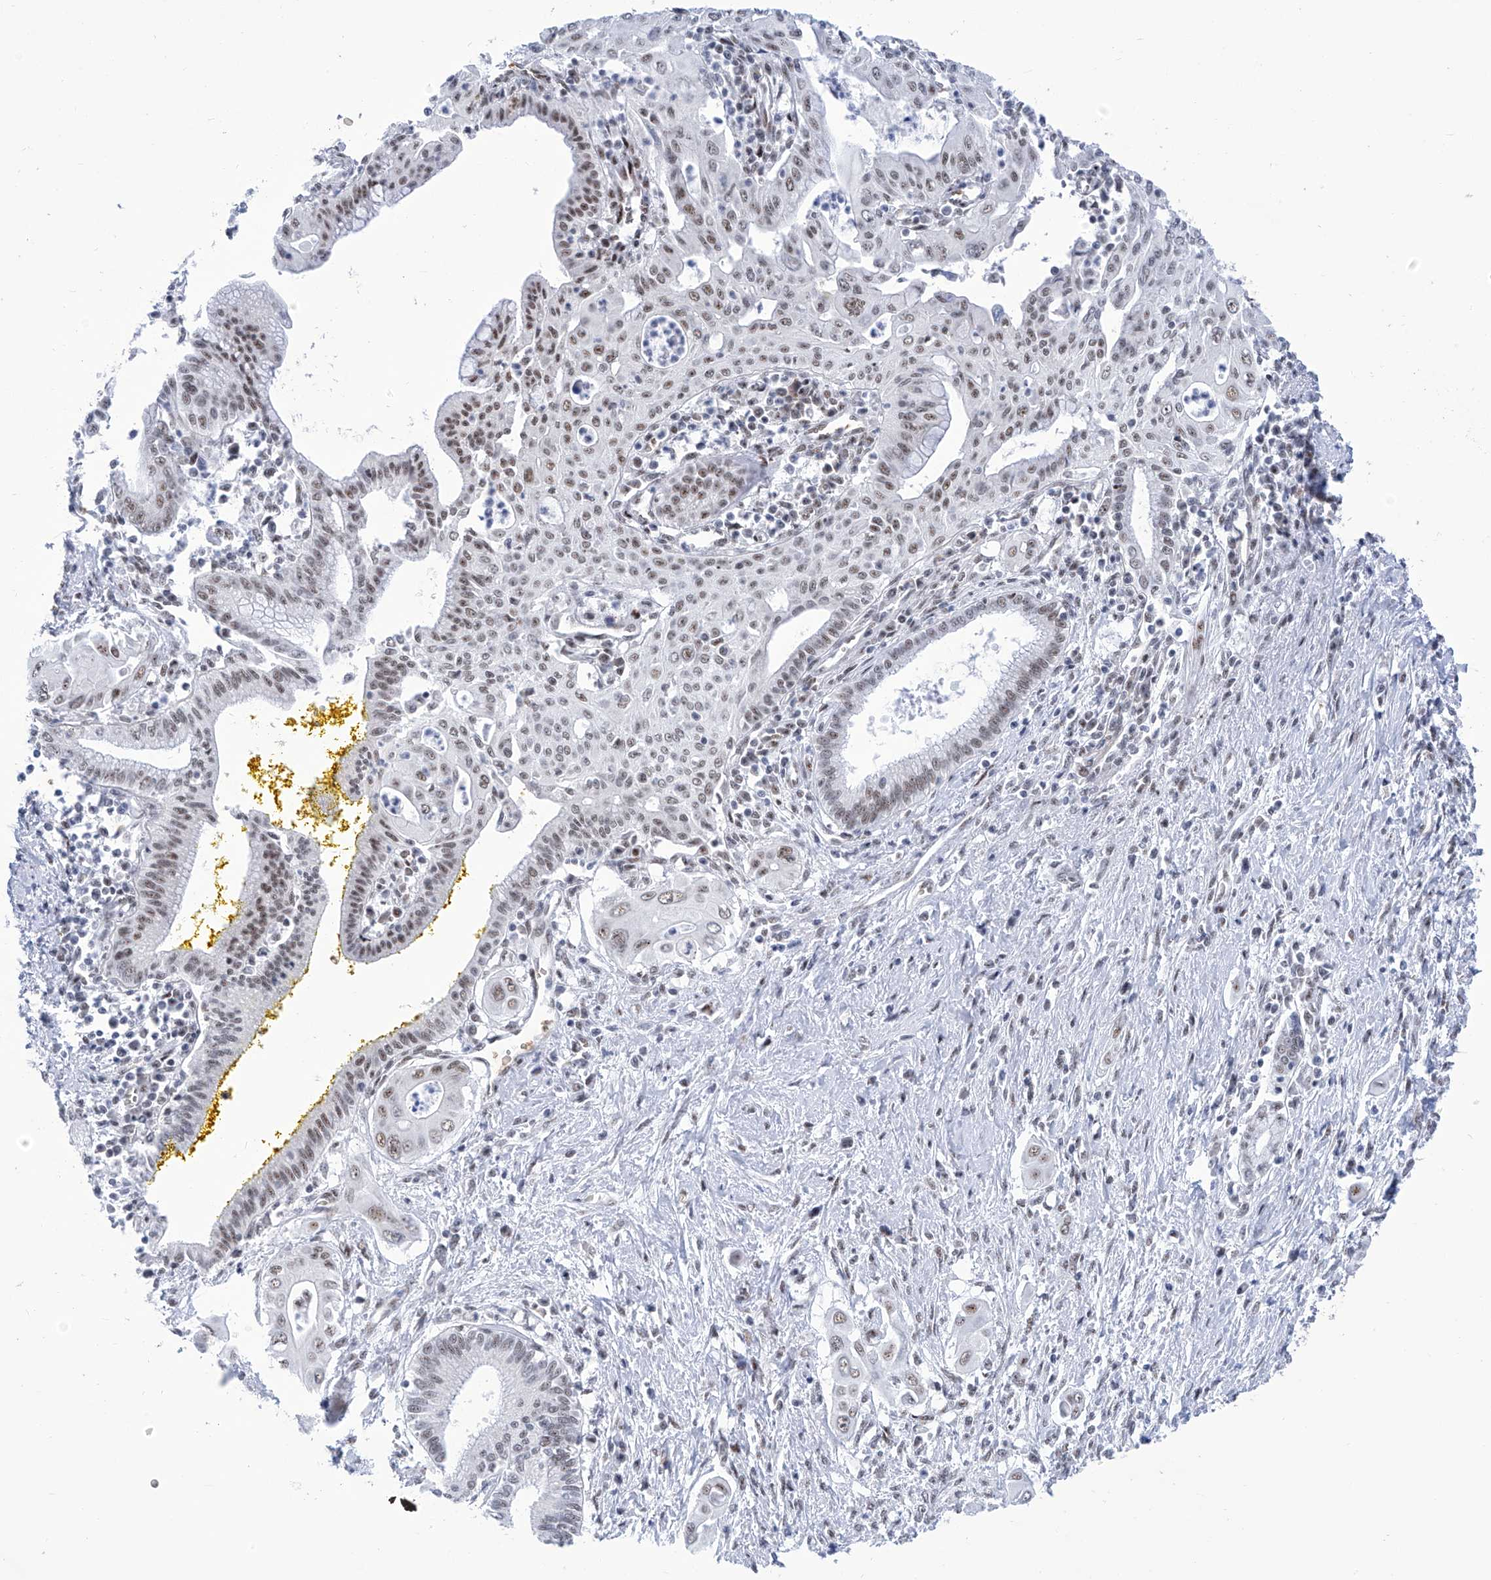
{"staining": {"intensity": "moderate", "quantity": "25%-75%", "location": "nuclear"}, "tissue": "pancreatic cancer", "cell_type": "Tumor cells", "image_type": "cancer", "snomed": [{"axis": "morphology", "description": "Adenocarcinoma, NOS"}, {"axis": "topography", "description": "Pancreas"}], "caption": "Pancreatic cancer (adenocarcinoma) stained for a protein (brown) shows moderate nuclear positive positivity in approximately 25%-75% of tumor cells.", "gene": "SART1", "patient": {"sex": "male", "age": 58}}